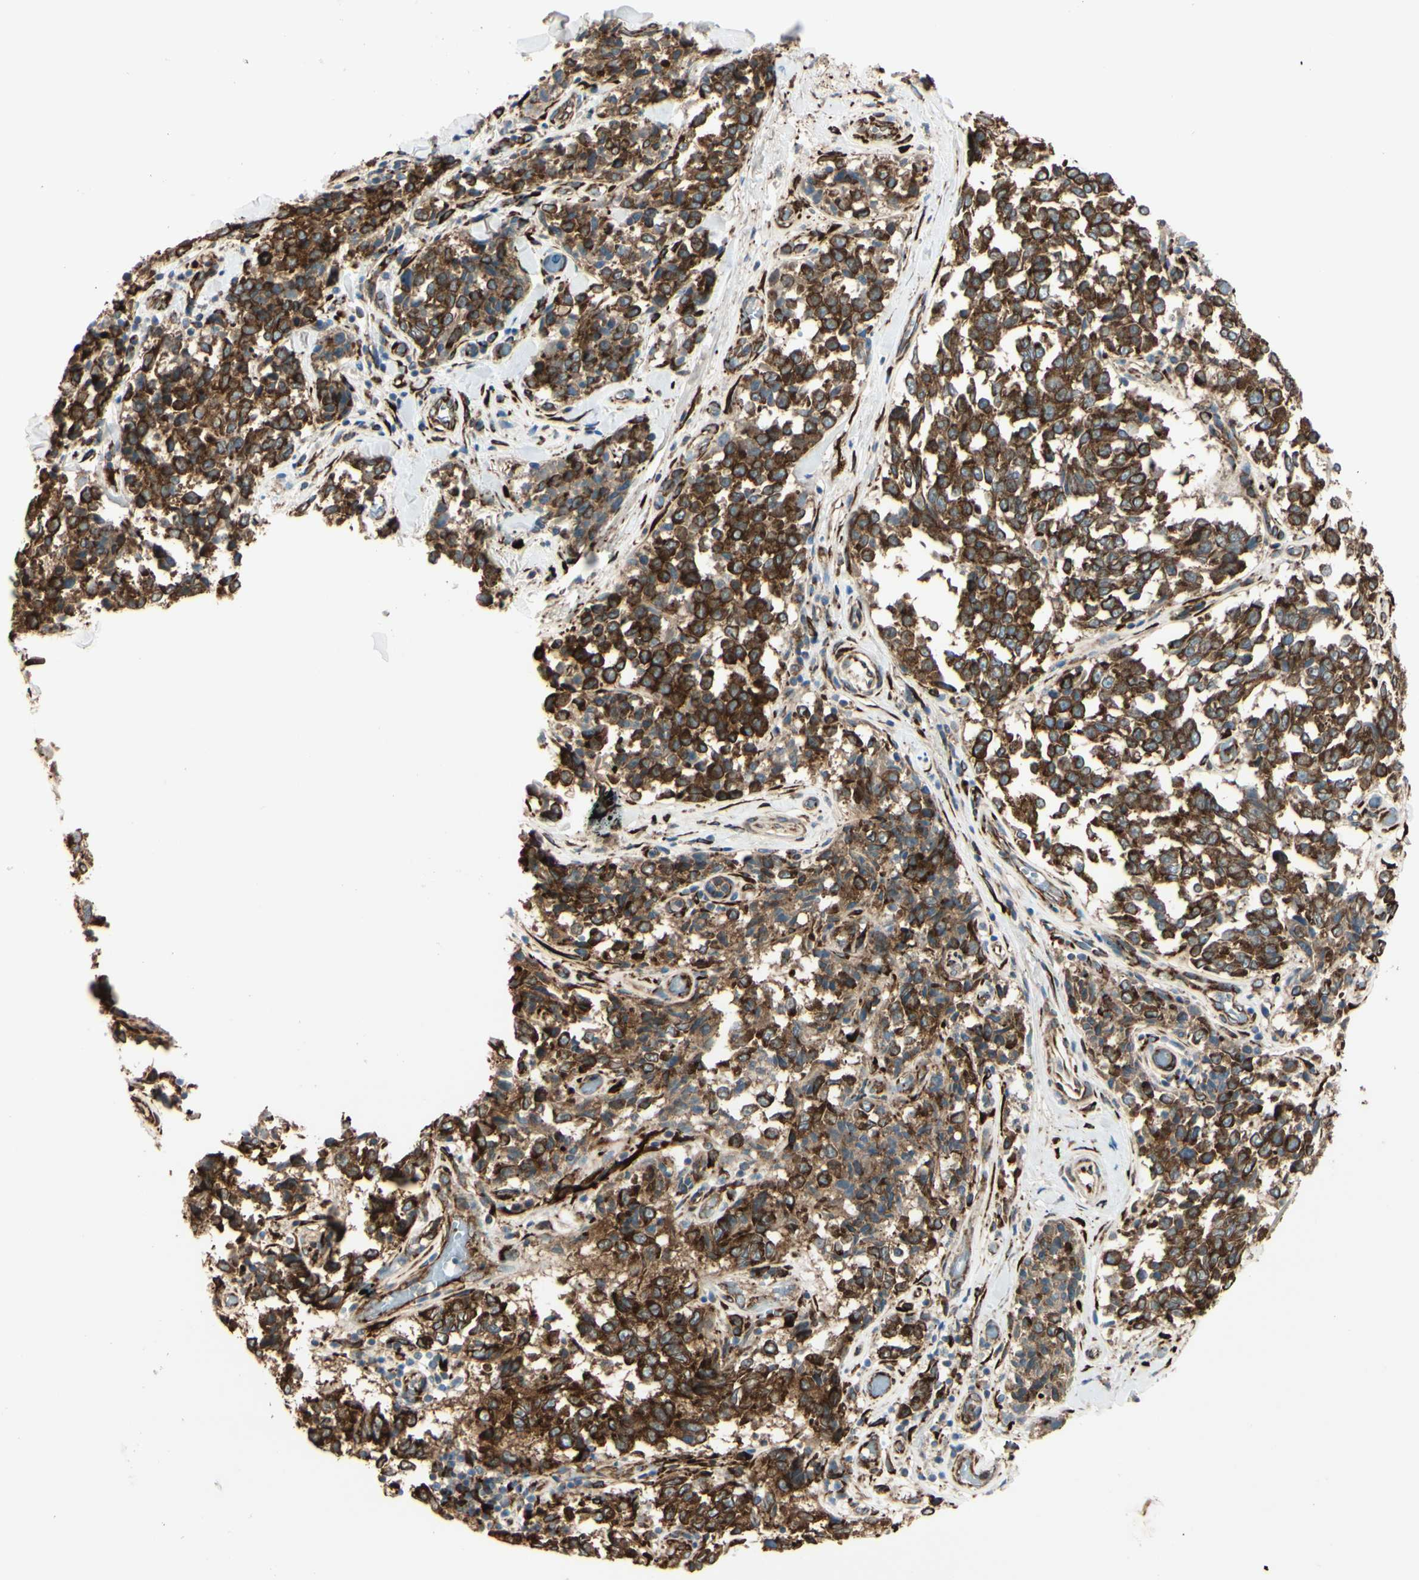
{"staining": {"intensity": "strong", "quantity": ">75%", "location": "cytoplasmic/membranous"}, "tissue": "melanoma", "cell_type": "Tumor cells", "image_type": "cancer", "snomed": [{"axis": "morphology", "description": "Malignant melanoma, NOS"}, {"axis": "topography", "description": "Skin"}], "caption": "Immunohistochemistry (IHC) (DAB) staining of malignant melanoma displays strong cytoplasmic/membranous protein positivity in approximately >75% of tumor cells.", "gene": "RRBP1", "patient": {"sex": "female", "age": 64}}